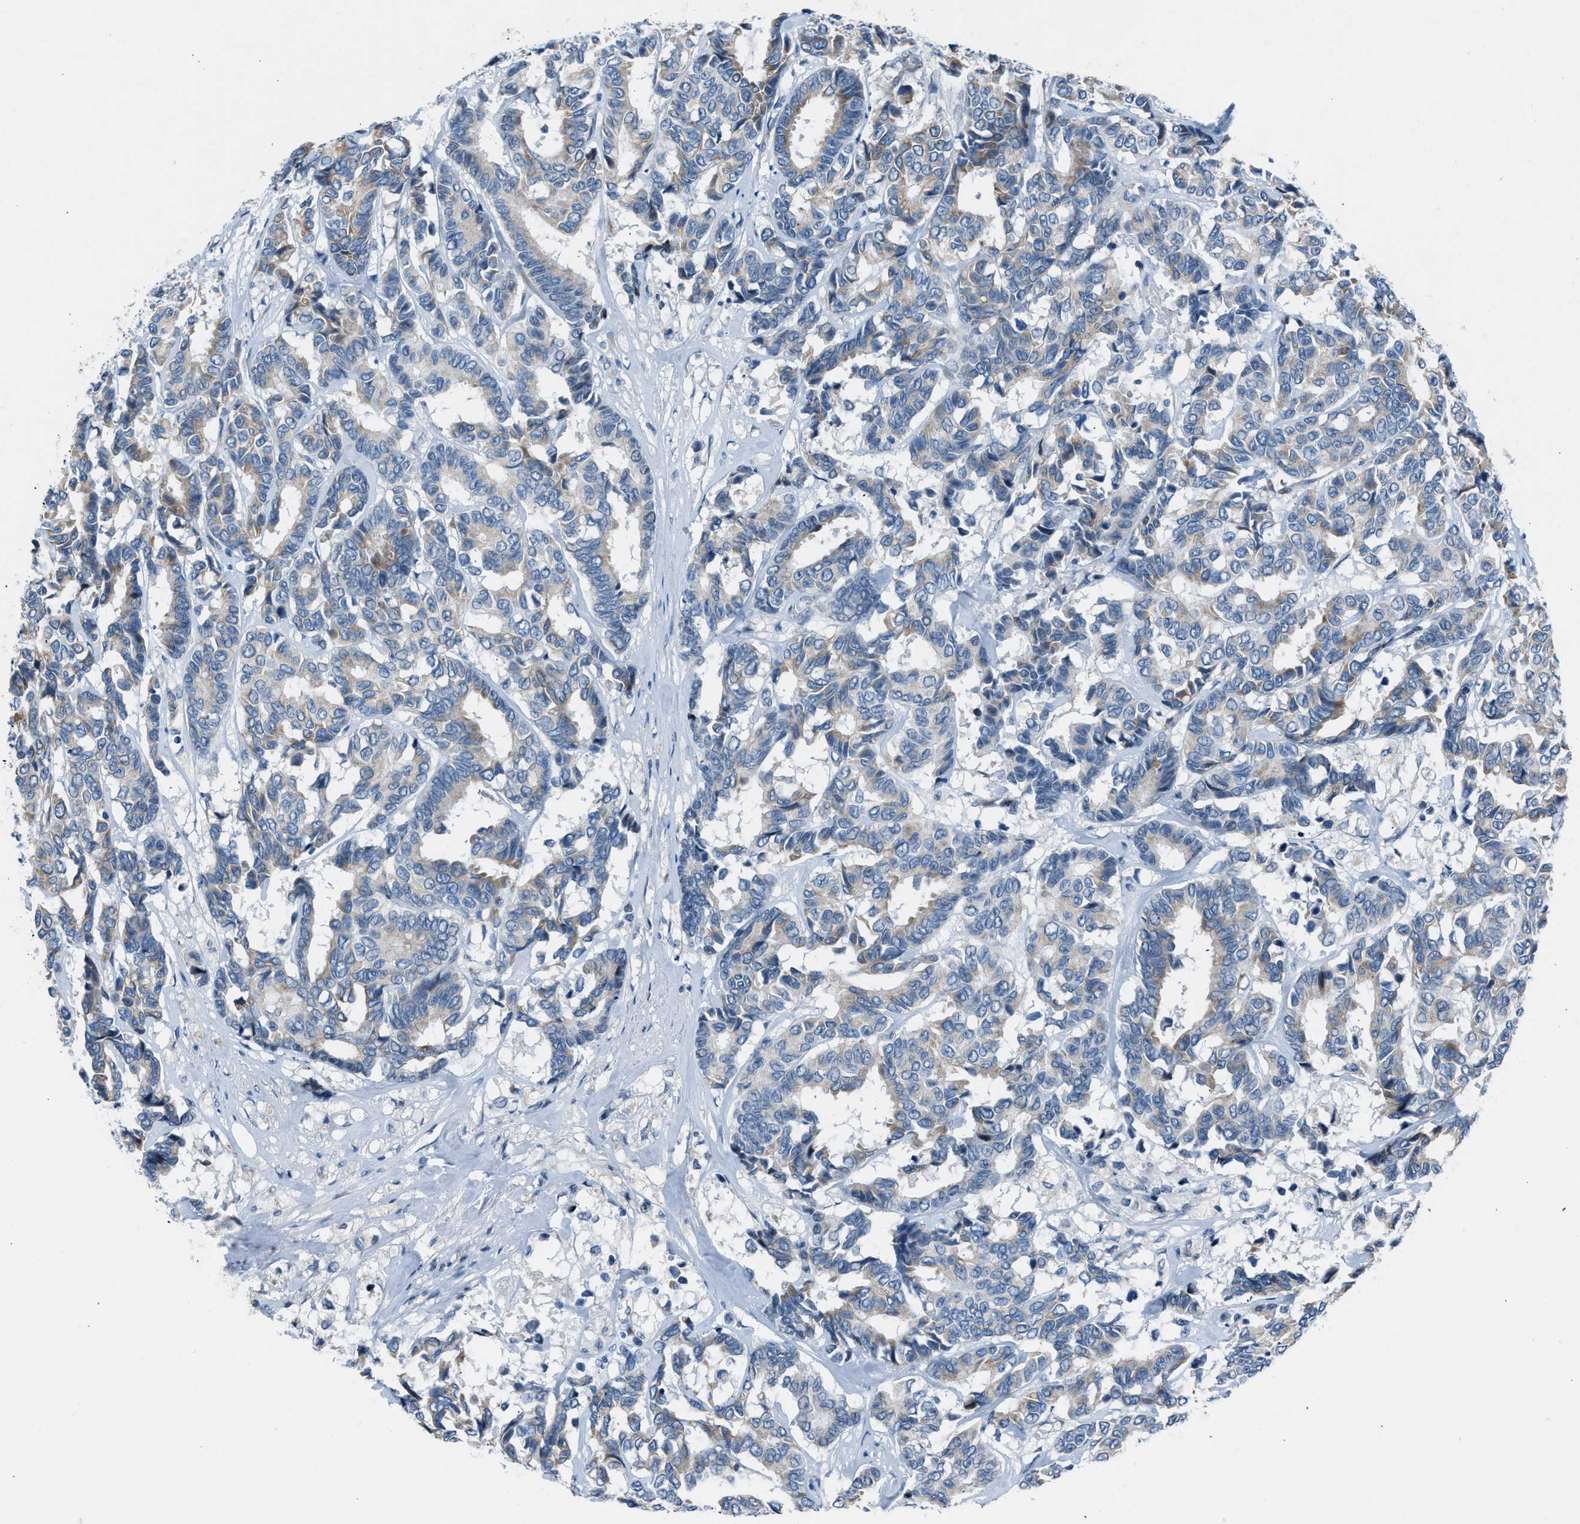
{"staining": {"intensity": "weak", "quantity": "25%-75%", "location": "cytoplasmic/membranous"}, "tissue": "breast cancer", "cell_type": "Tumor cells", "image_type": "cancer", "snomed": [{"axis": "morphology", "description": "Duct carcinoma"}, {"axis": "topography", "description": "Breast"}], "caption": "Brown immunohistochemical staining in breast cancer (invasive ductal carcinoma) shows weak cytoplasmic/membranous positivity in about 25%-75% of tumor cells.", "gene": "RNF41", "patient": {"sex": "female", "age": 87}}